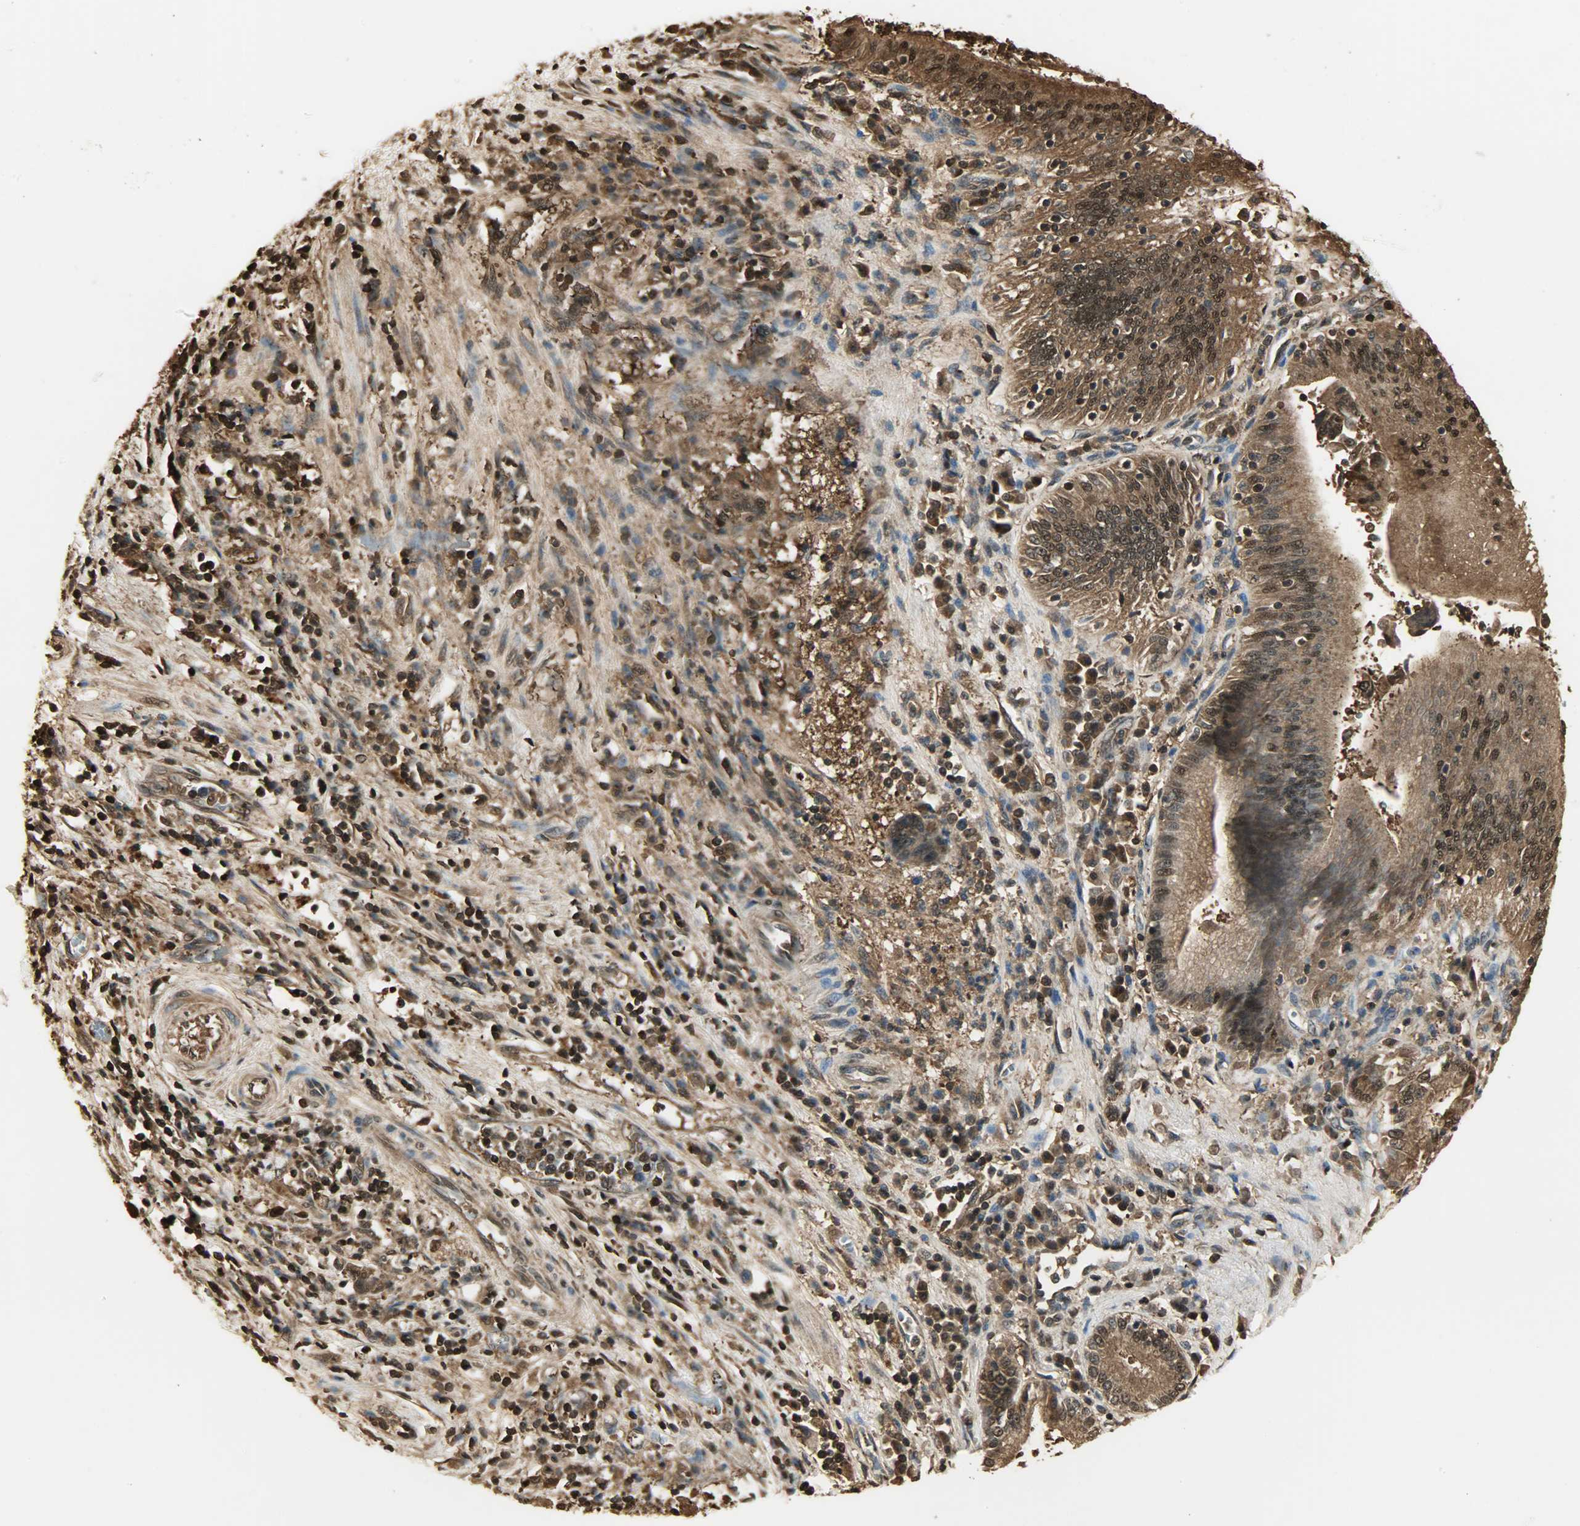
{"staining": {"intensity": "strong", "quantity": ">75%", "location": "cytoplasmic/membranous,nuclear"}, "tissue": "pancreatic cancer", "cell_type": "Tumor cells", "image_type": "cancer", "snomed": [{"axis": "morphology", "description": "Adenocarcinoma, NOS"}, {"axis": "topography", "description": "Pancreas"}], "caption": "High-power microscopy captured an immunohistochemistry (IHC) histopathology image of pancreatic cancer (adenocarcinoma), revealing strong cytoplasmic/membranous and nuclear positivity in approximately >75% of tumor cells. (DAB (3,3'-diaminobenzidine) IHC with brightfield microscopy, high magnification).", "gene": "YWHAZ", "patient": {"sex": "female", "age": 48}}